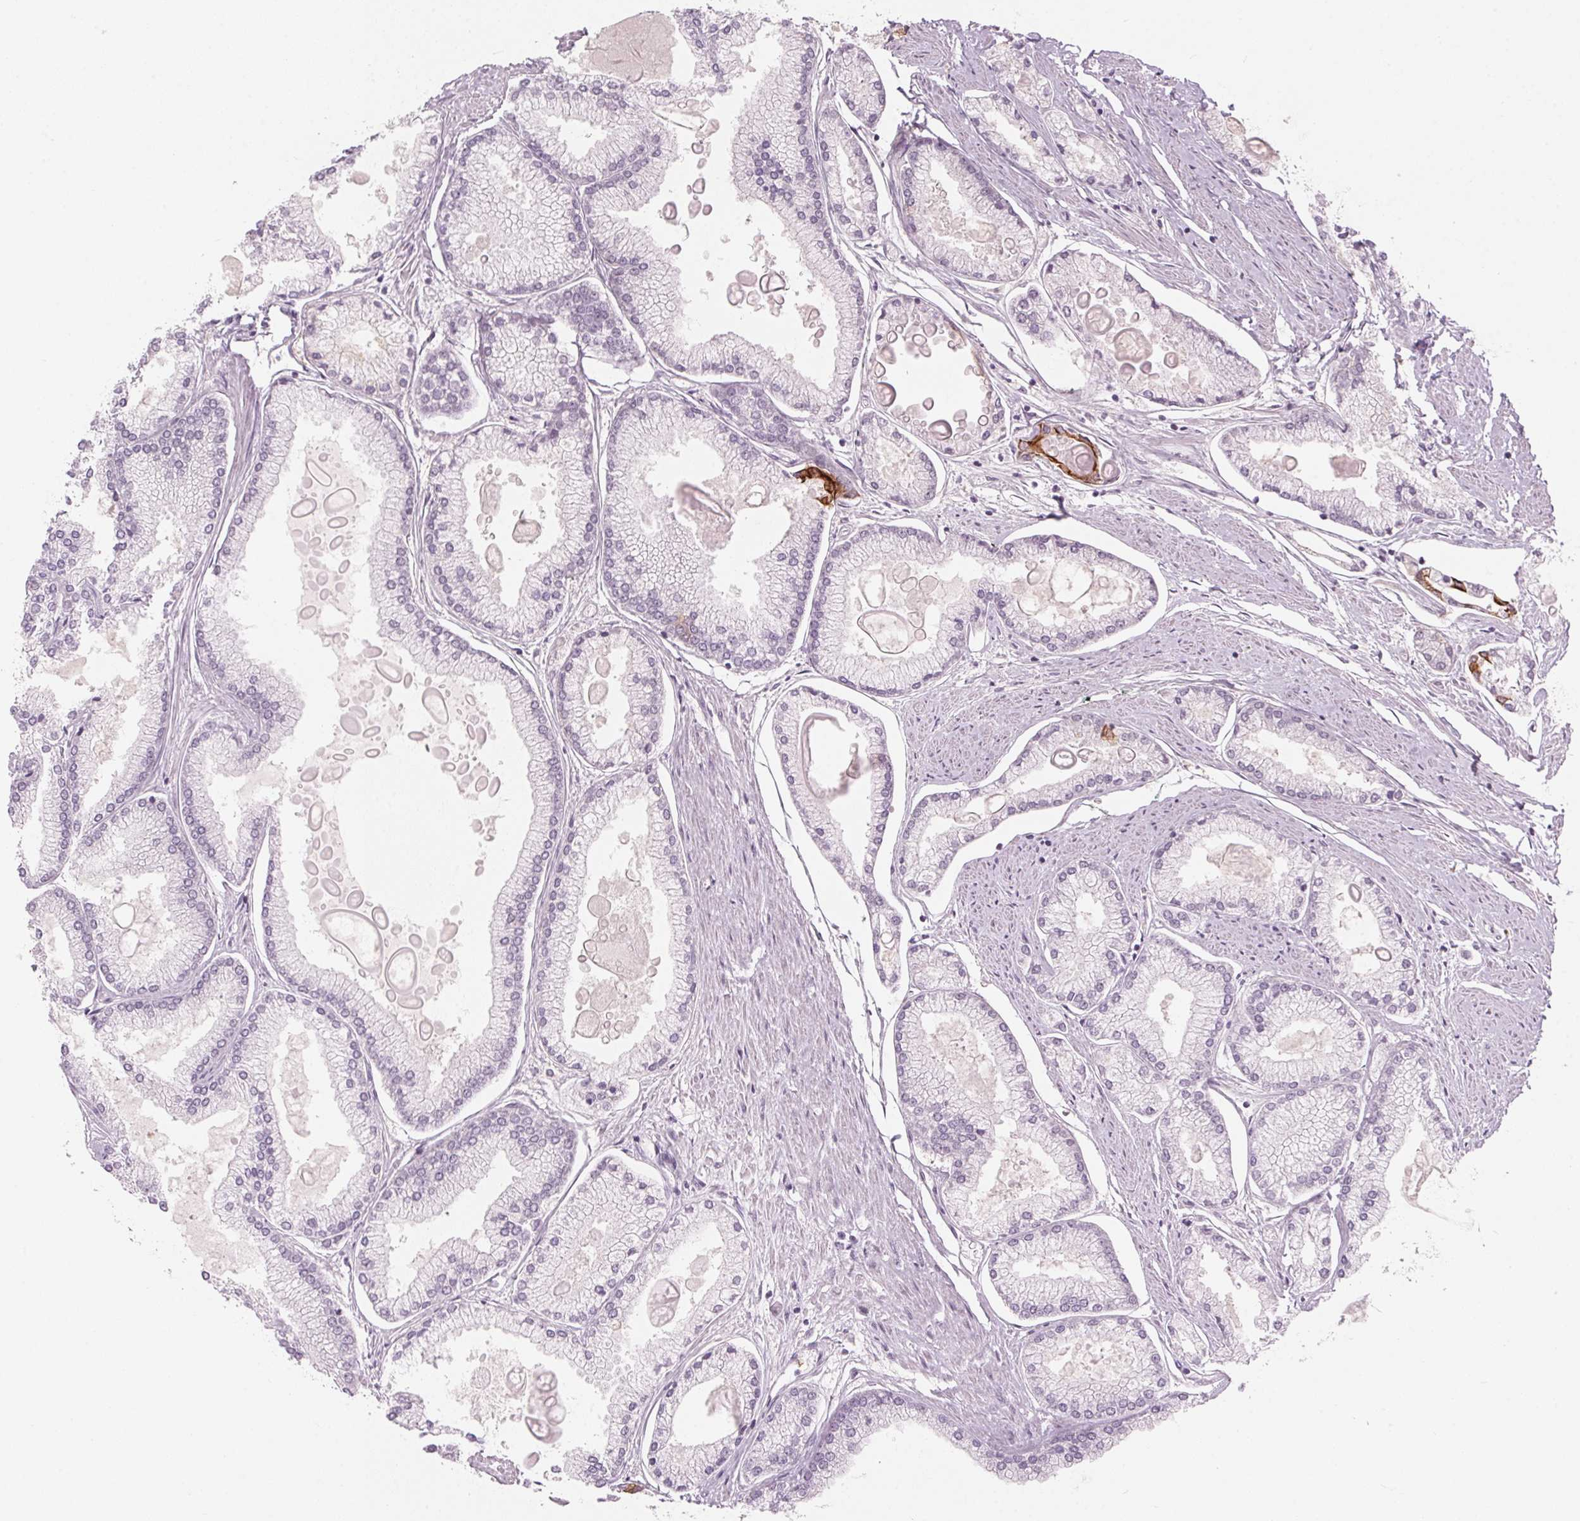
{"staining": {"intensity": "negative", "quantity": "none", "location": "none"}, "tissue": "prostate cancer", "cell_type": "Tumor cells", "image_type": "cancer", "snomed": [{"axis": "morphology", "description": "Adenocarcinoma, High grade"}, {"axis": "topography", "description": "Prostate"}], "caption": "High magnification brightfield microscopy of prostate adenocarcinoma (high-grade) stained with DAB (brown) and counterstained with hematoxylin (blue): tumor cells show no significant positivity.", "gene": "SCTR", "patient": {"sex": "male", "age": 68}}